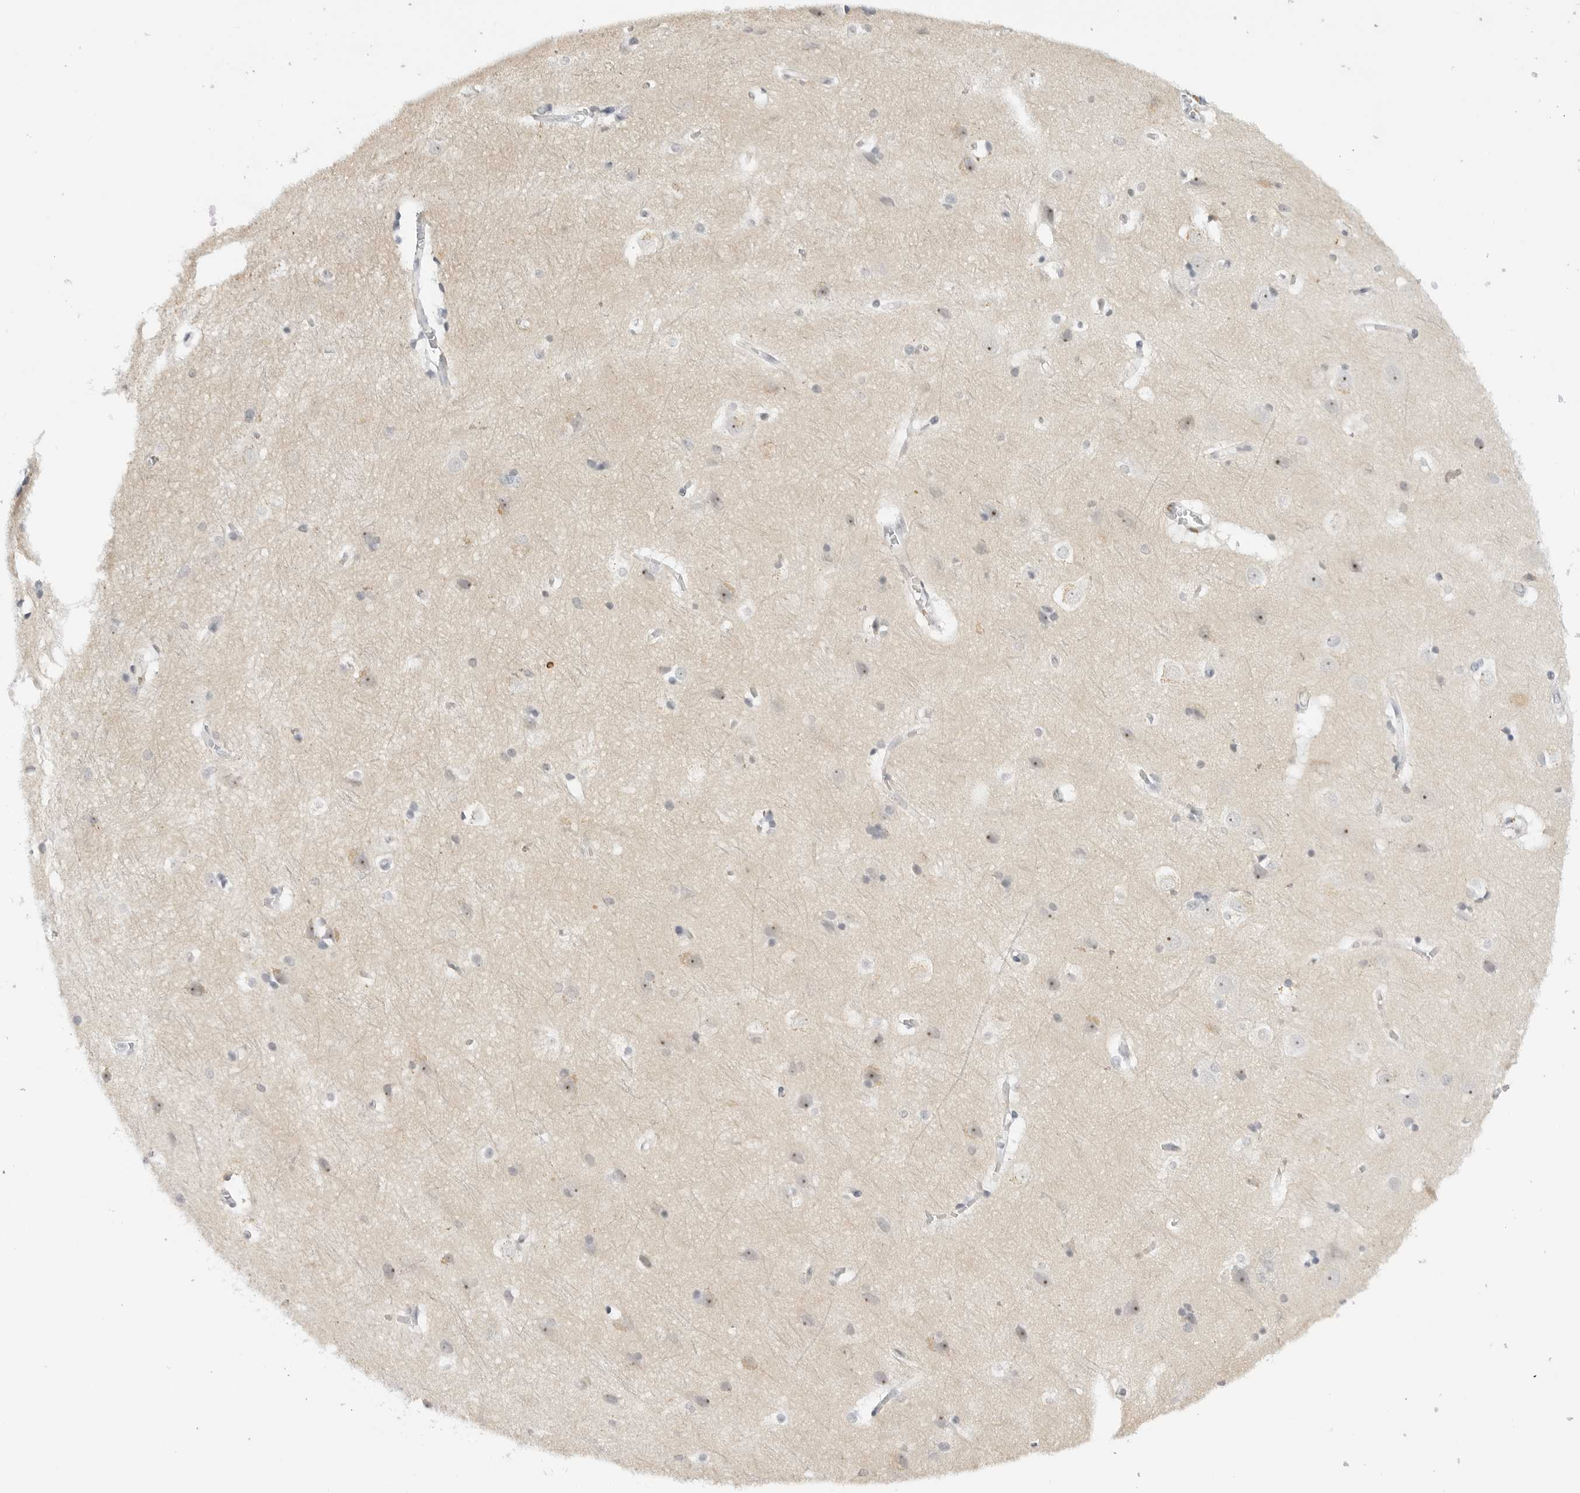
{"staining": {"intensity": "negative", "quantity": "none", "location": "none"}, "tissue": "cerebral cortex", "cell_type": "Endothelial cells", "image_type": "normal", "snomed": [{"axis": "morphology", "description": "Normal tissue, NOS"}, {"axis": "topography", "description": "Cerebral cortex"}], "caption": "High magnification brightfield microscopy of benign cerebral cortex stained with DAB (3,3'-diaminobenzidine) (brown) and counterstained with hematoxylin (blue): endothelial cells show no significant staining. The staining was performed using DAB to visualize the protein expression in brown, while the nuclei were stained in blue with hematoxylin (Magnification: 20x).", "gene": "MAP2K5", "patient": {"sex": "male", "age": 54}}